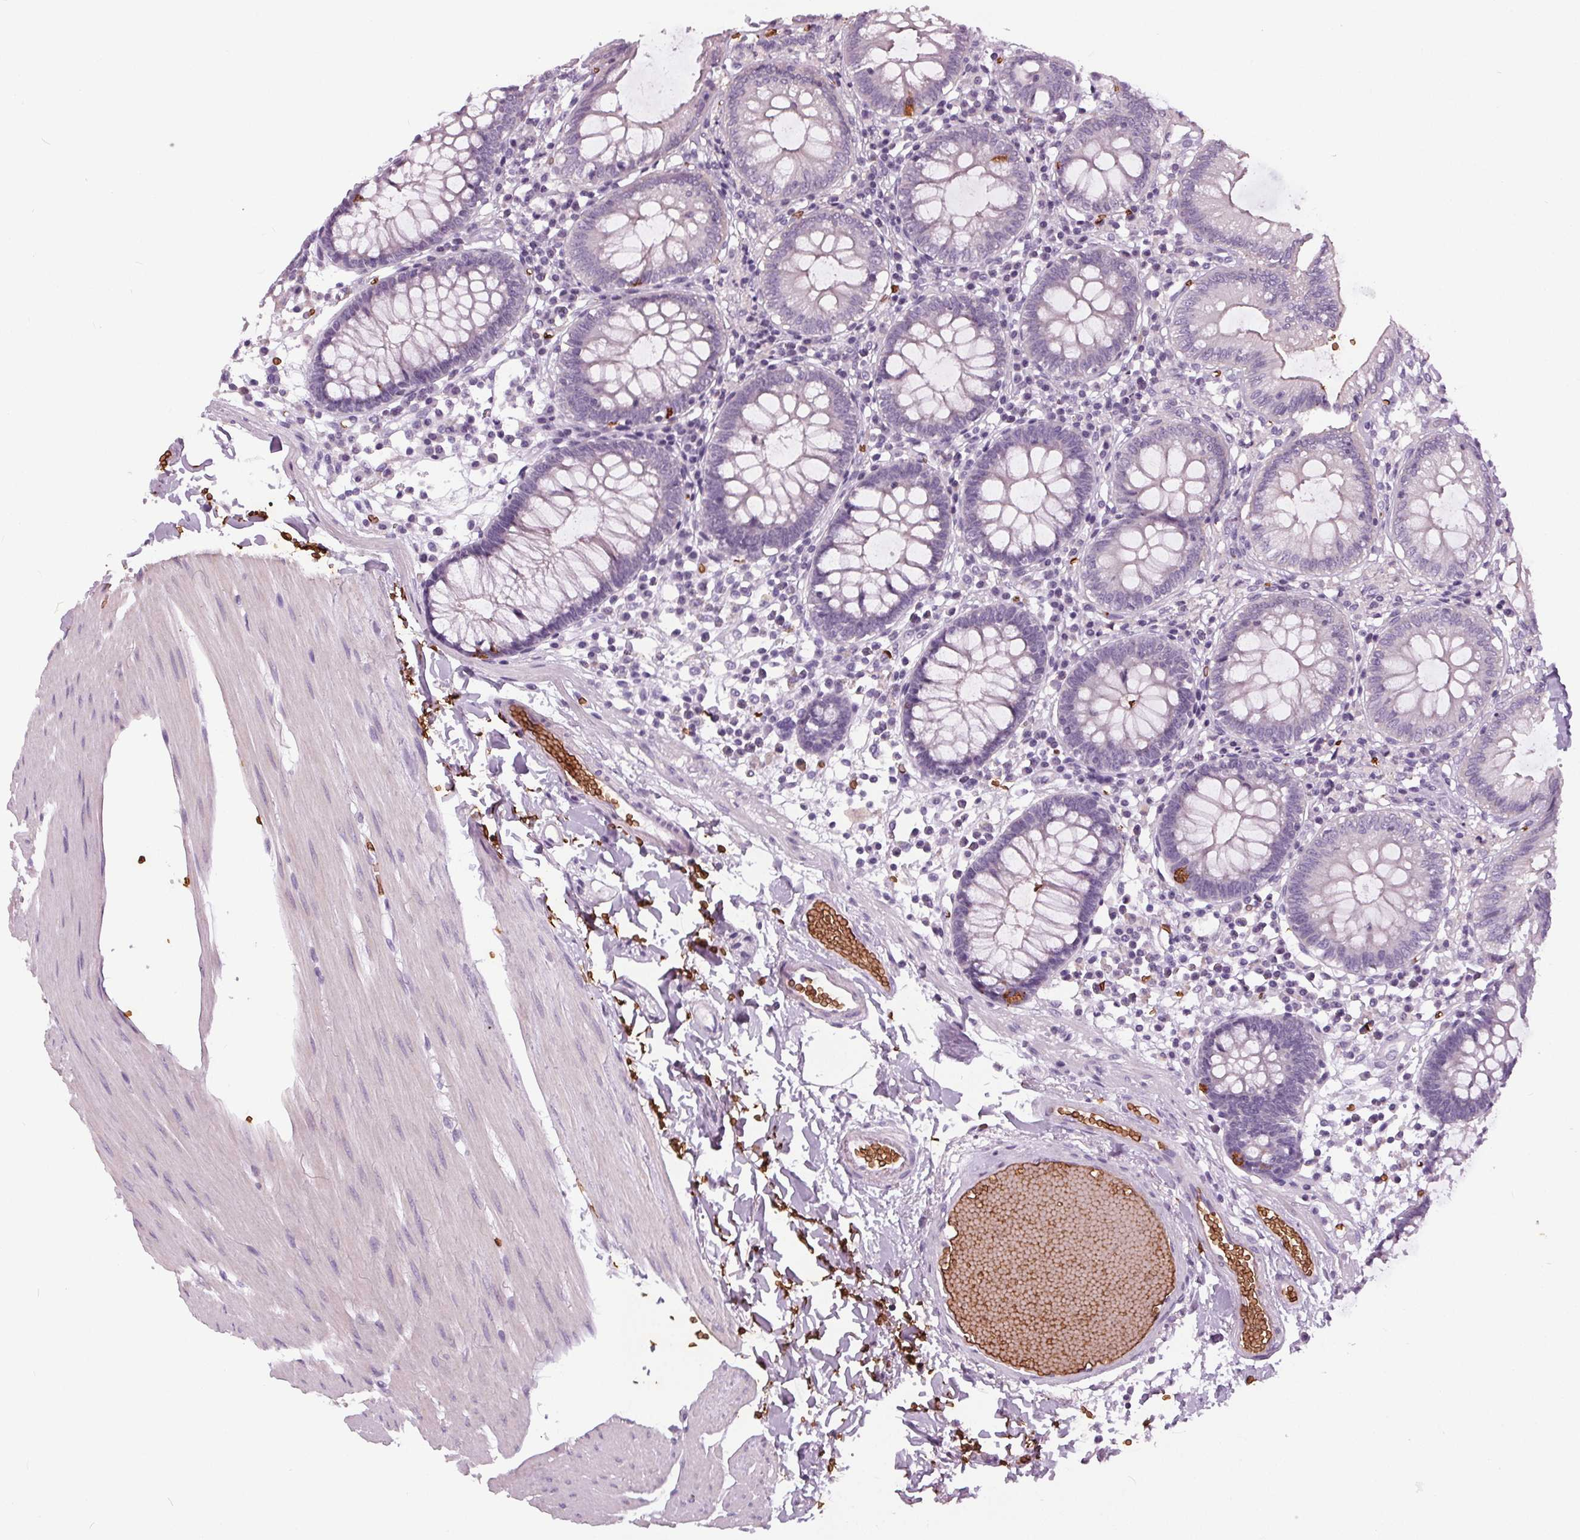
{"staining": {"intensity": "negative", "quantity": "none", "location": "none"}, "tissue": "colon", "cell_type": "Endothelial cells", "image_type": "normal", "snomed": [{"axis": "morphology", "description": "Normal tissue, NOS"}, {"axis": "morphology", "description": "Adenocarcinoma, NOS"}, {"axis": "topography", "description": "Colon"}], "caption": "Histopathology image shows no protein staining in endothelial cells of normal colon. (DAB immunohistochemistry (IHC), high magnification).", "gene": "SLC4A1", "patient": {"sex": "male", "age": 83}}